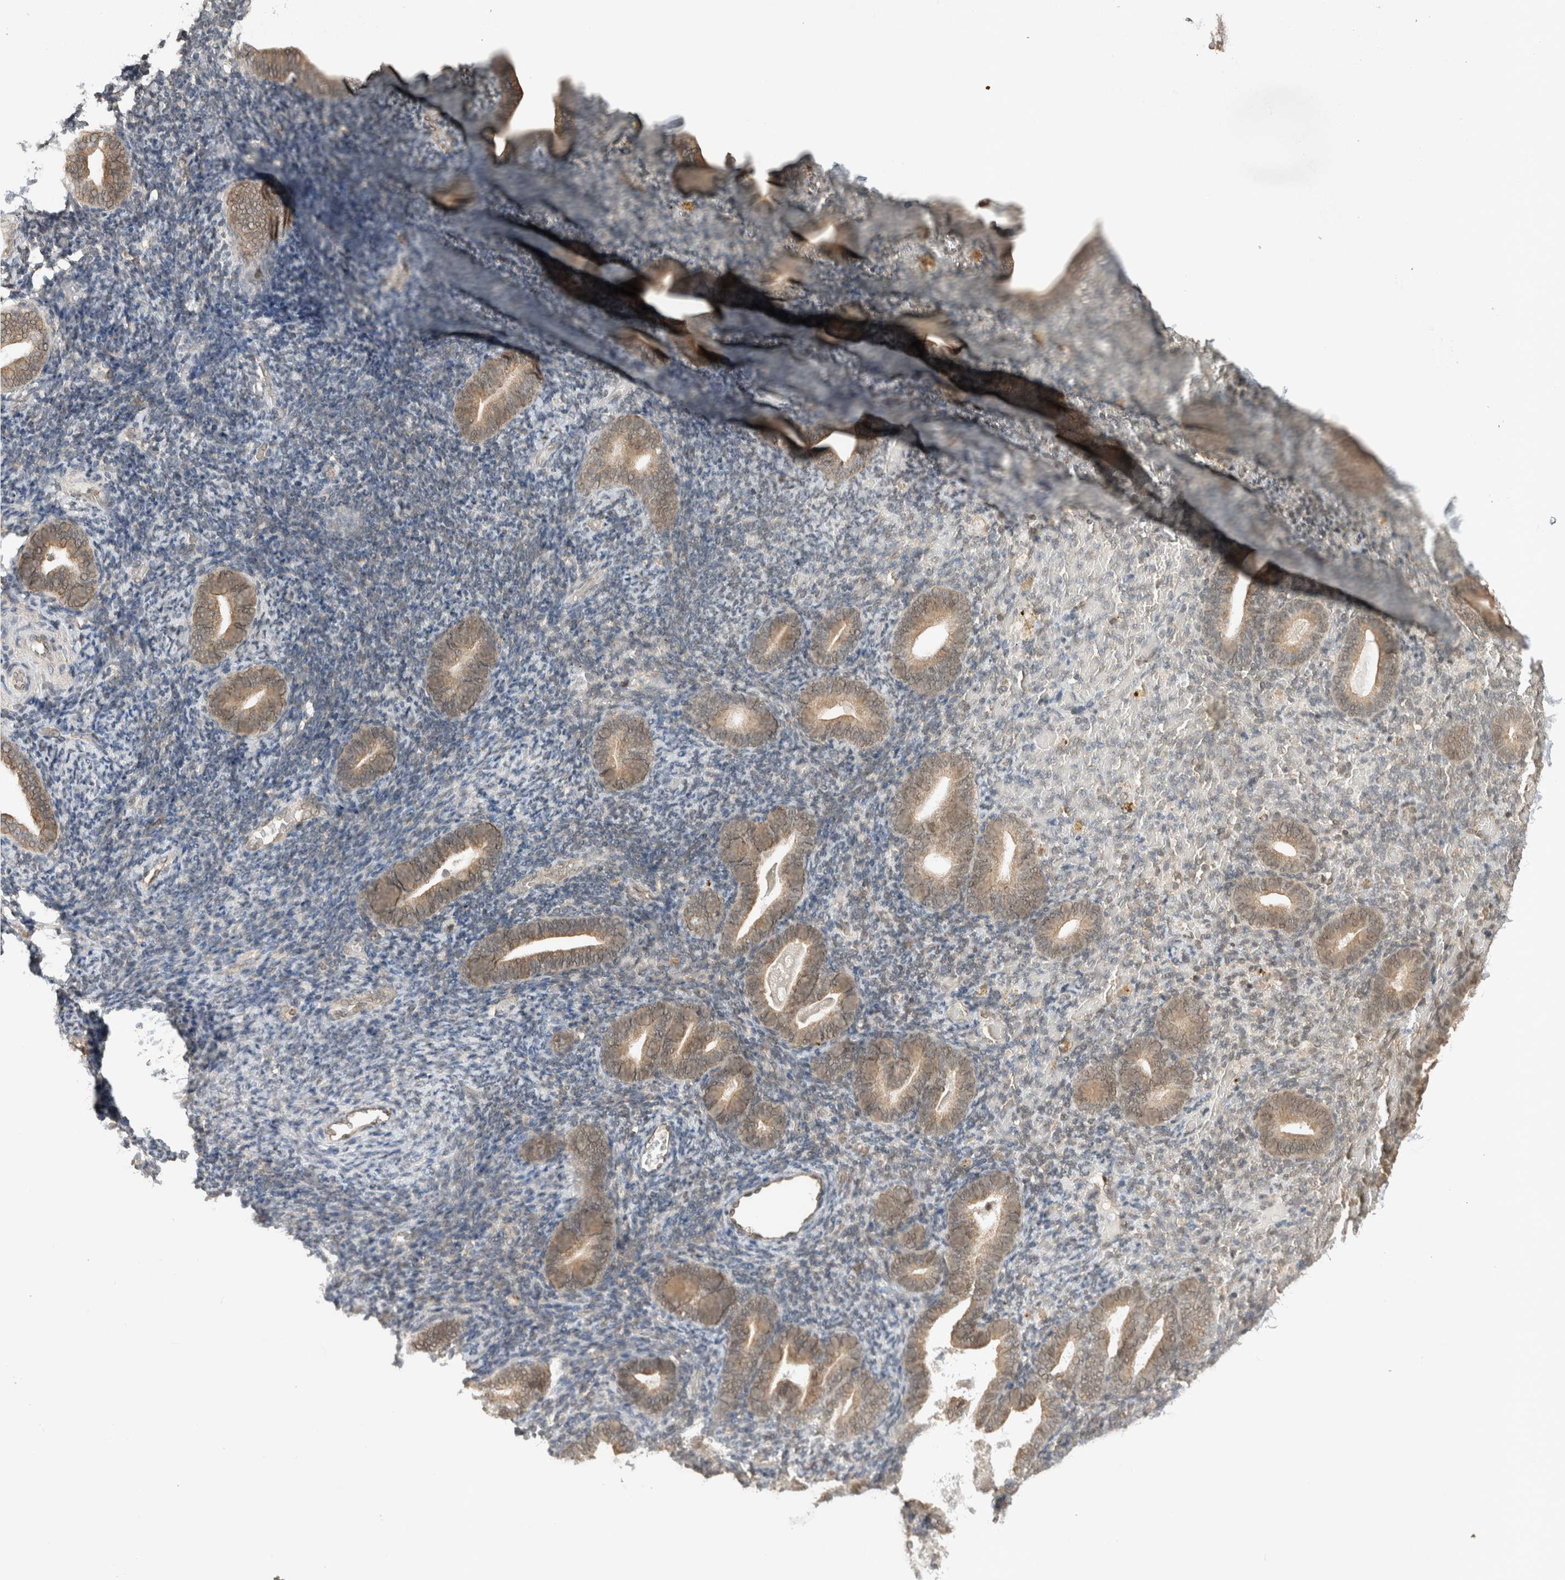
{"staining": {"intensity": "moderate", "quantity": "<25%", "location": "nuclear"}, "tissue": "endometrium", "cell_type": "Cells in endometrial stroma", "image_type": "normal", "snomed": [{"axis": "morphology", "description": "Normal tissue, NOS"}, {"axis": "topography", "description": "Endometrium"}], "caption": "Normal endometrium reveals moderate nuclear expression in about <25% of cells in endometrial stroma, visualized by immunohistochemistry.", "gene": "C1orf21", "patient": {"sex": "female", "age": 51}}